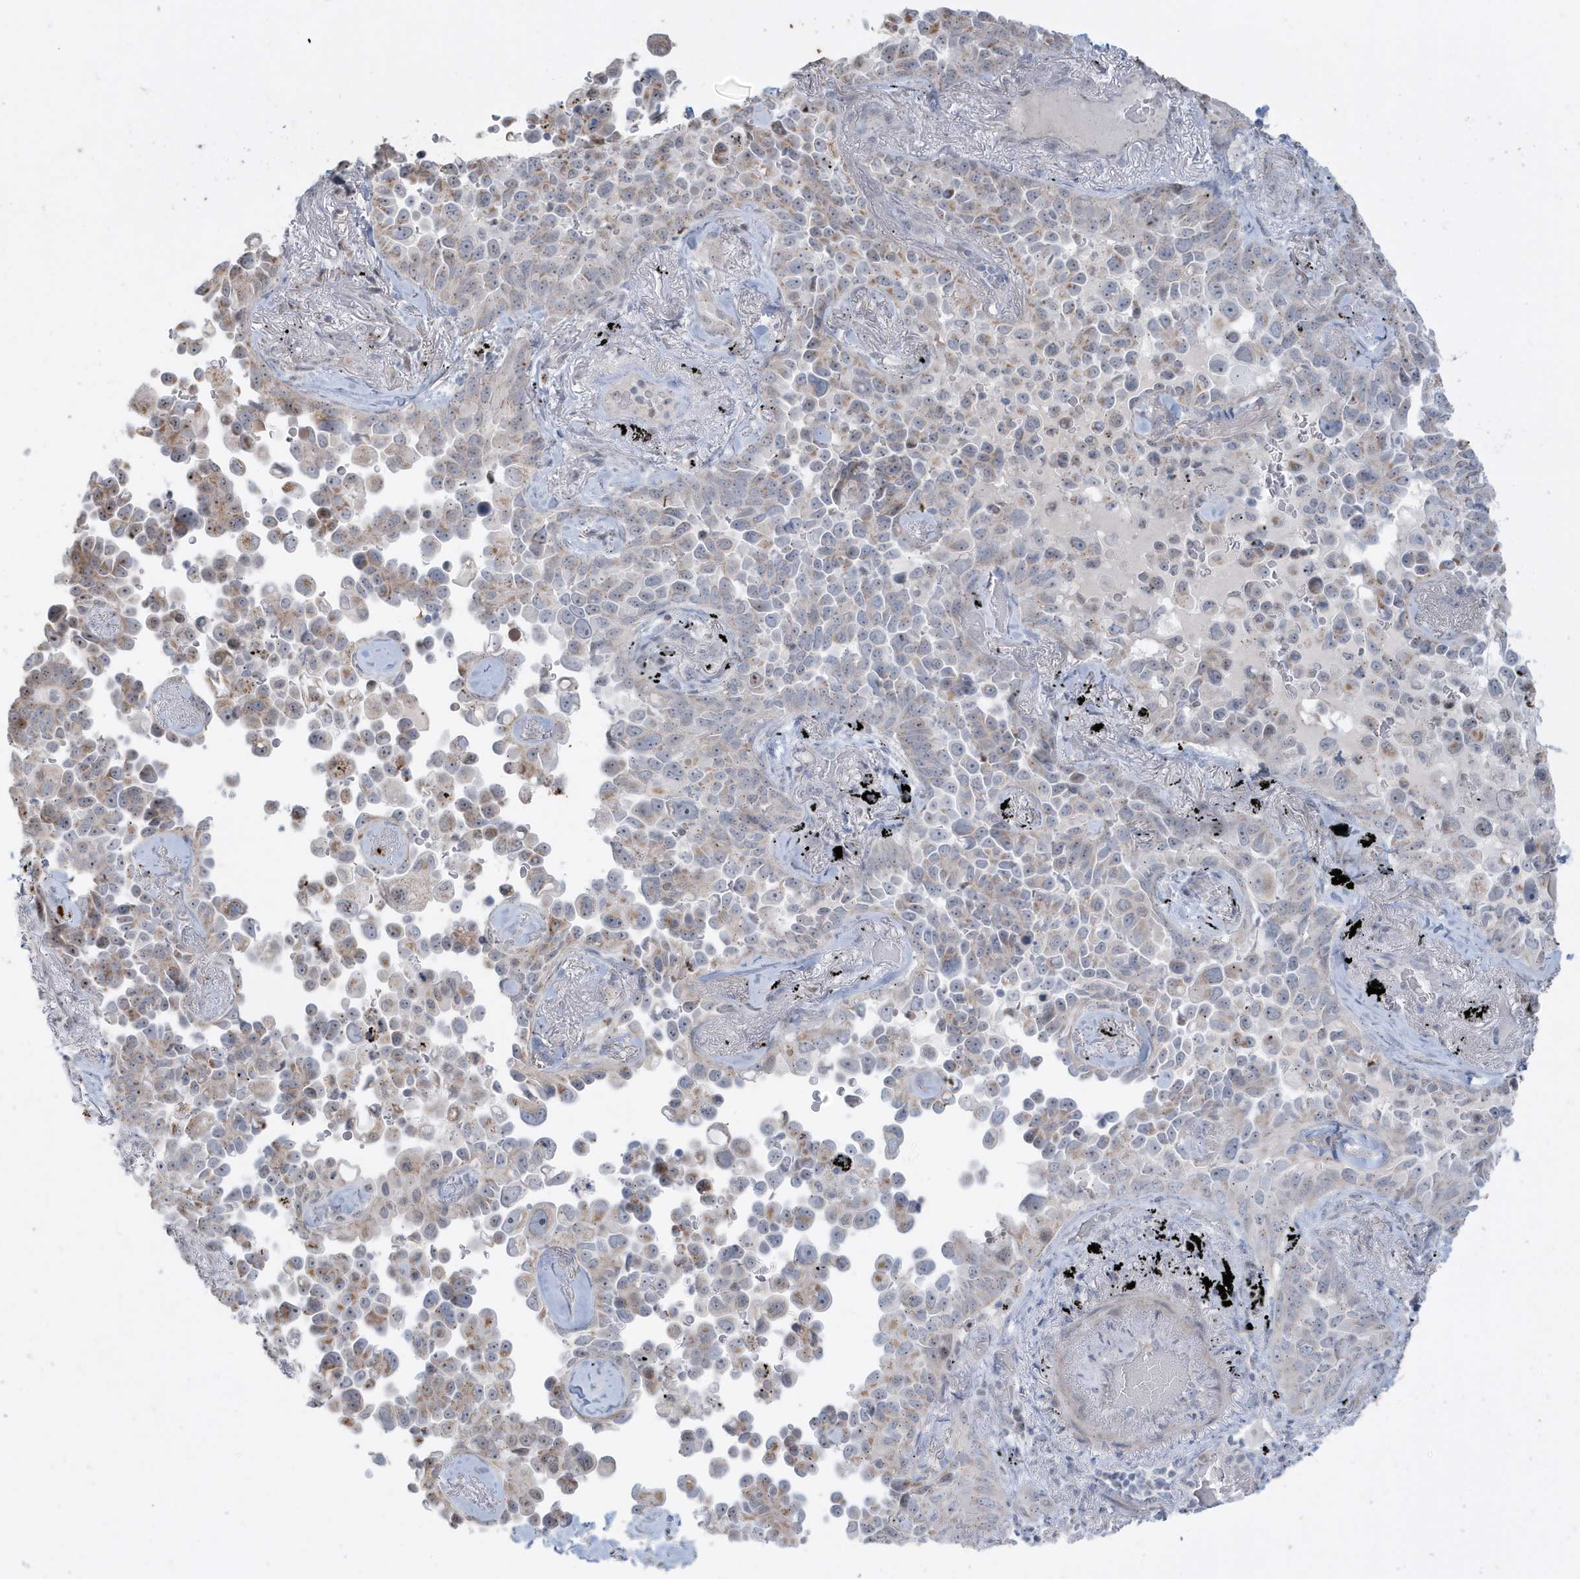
{"staining": {"intensity": "weak", "quantity": "<25%", "location": "cytoplasmic/membranous"}, "tissue": "lung cancer", "cell_type": "Tumor cells", "image_type": "cancer", "snomed": [{"axis": "morphology", "description": "Adenocarcinoma, NOS"}, {"axis": "topography", "description": "Lung"}], "caption": "Protein analysis of lung cancer (adenocarcinoma) demonstrates no significant expression in tumor cells.", "gene": "FNDC1", "patient": {"sex": "female", "age": 67}}